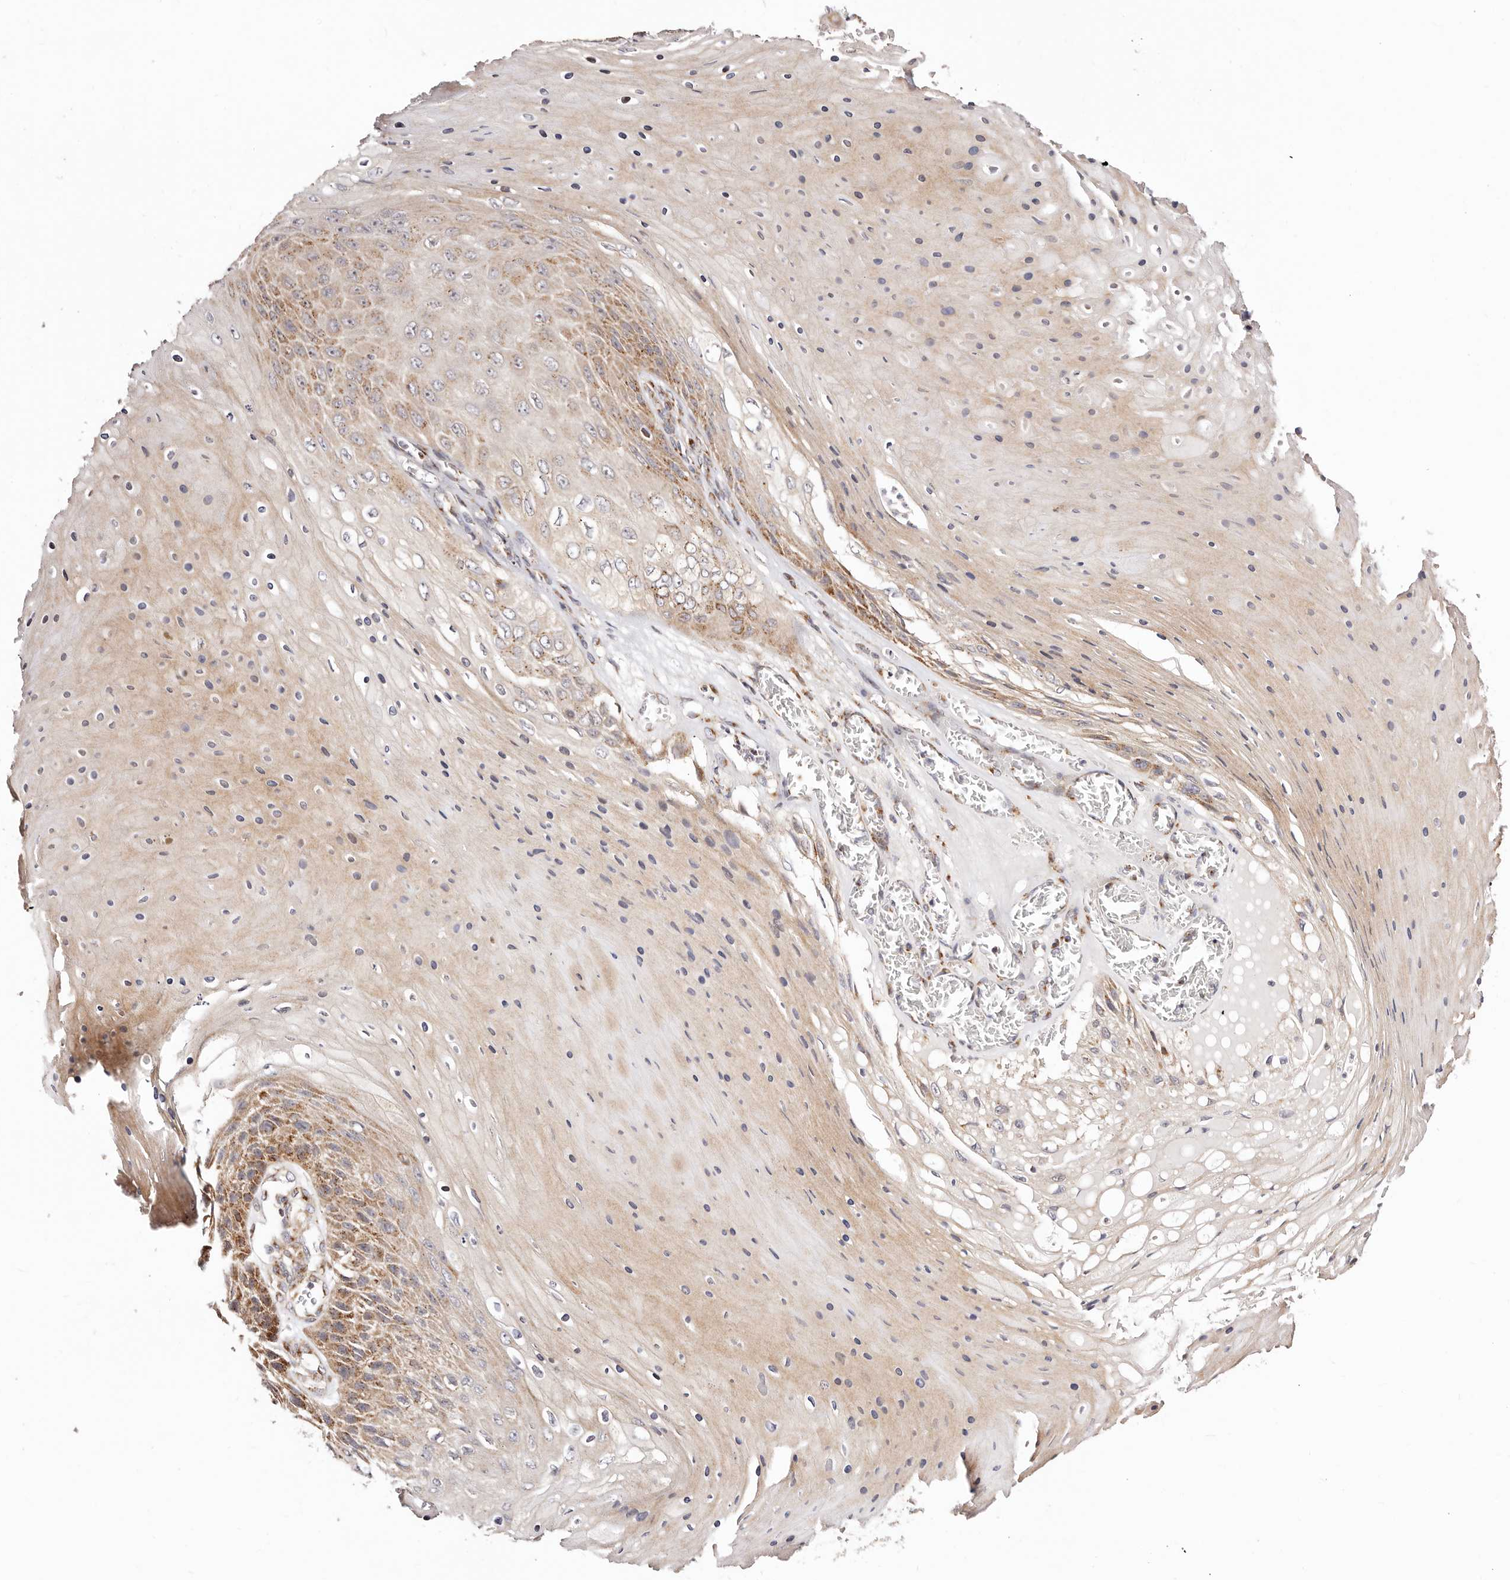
{"staining": {"intensity": "moderate", "quantity": "<25%", "location": "cytoplasmic/membranous"}, "tissue": "skin cancer", "cell_type": "Tumor cells", "image_type": "cancer", "snomed": [{"axis": "morphology", "description": "Squamous cell carcinoma, NOS"}, {"axis": "topography", "description": "Skin"}], "caption": "The immunohistochemical stain labels moderate cytoplasmic/membranous staining in tumor cells of skin cancer (squamous cell carcinoma) tissue. (DAB (3,3'-diaminobenzidine) IHC with brightfield microscopy, high magnification).", "gene": "MAPK6", "patient": {"sex": "female", "age": 88}}